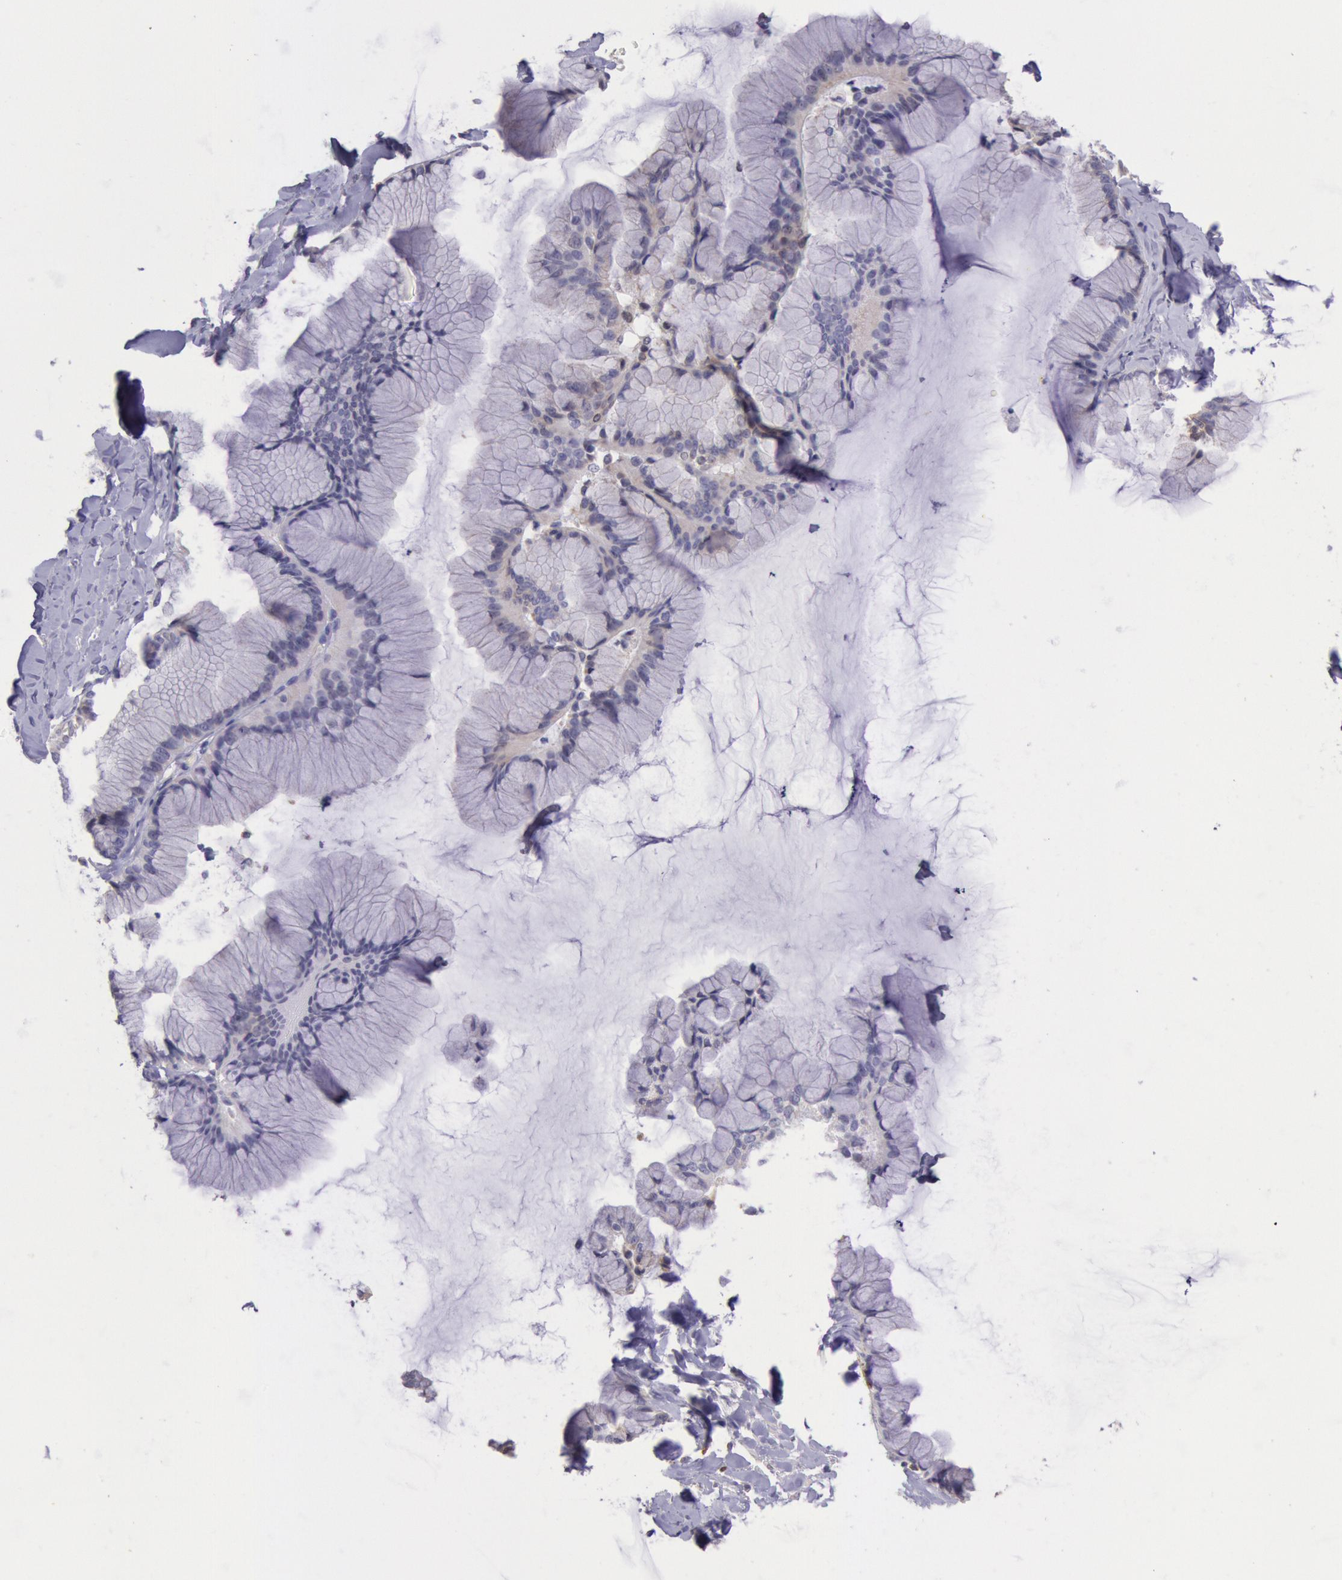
{"staining": {"intensity": "weak", "quantity": "25%-75%", "location": "cytoplasmic/membranous,nuclear"}, "tissue": "ovarian cancer", "cell_type": "Tumor cells", "image_type": "cancer", "snomed": [{"axis": "morphology", "description": "Cystadenocarcinoma, mucinous, NOS"}, {"axis": "topography", "description": "Ovary"}], "caption": "Weak cytoplasmic/membranous and nuclear protein expression is present in approximately 25%-75% of tumor cells in ovarian cancer (mucinous cystadenocarcinoma).", "gene": "FRMD6", "patient": {"sex": "female", "age": 41}}